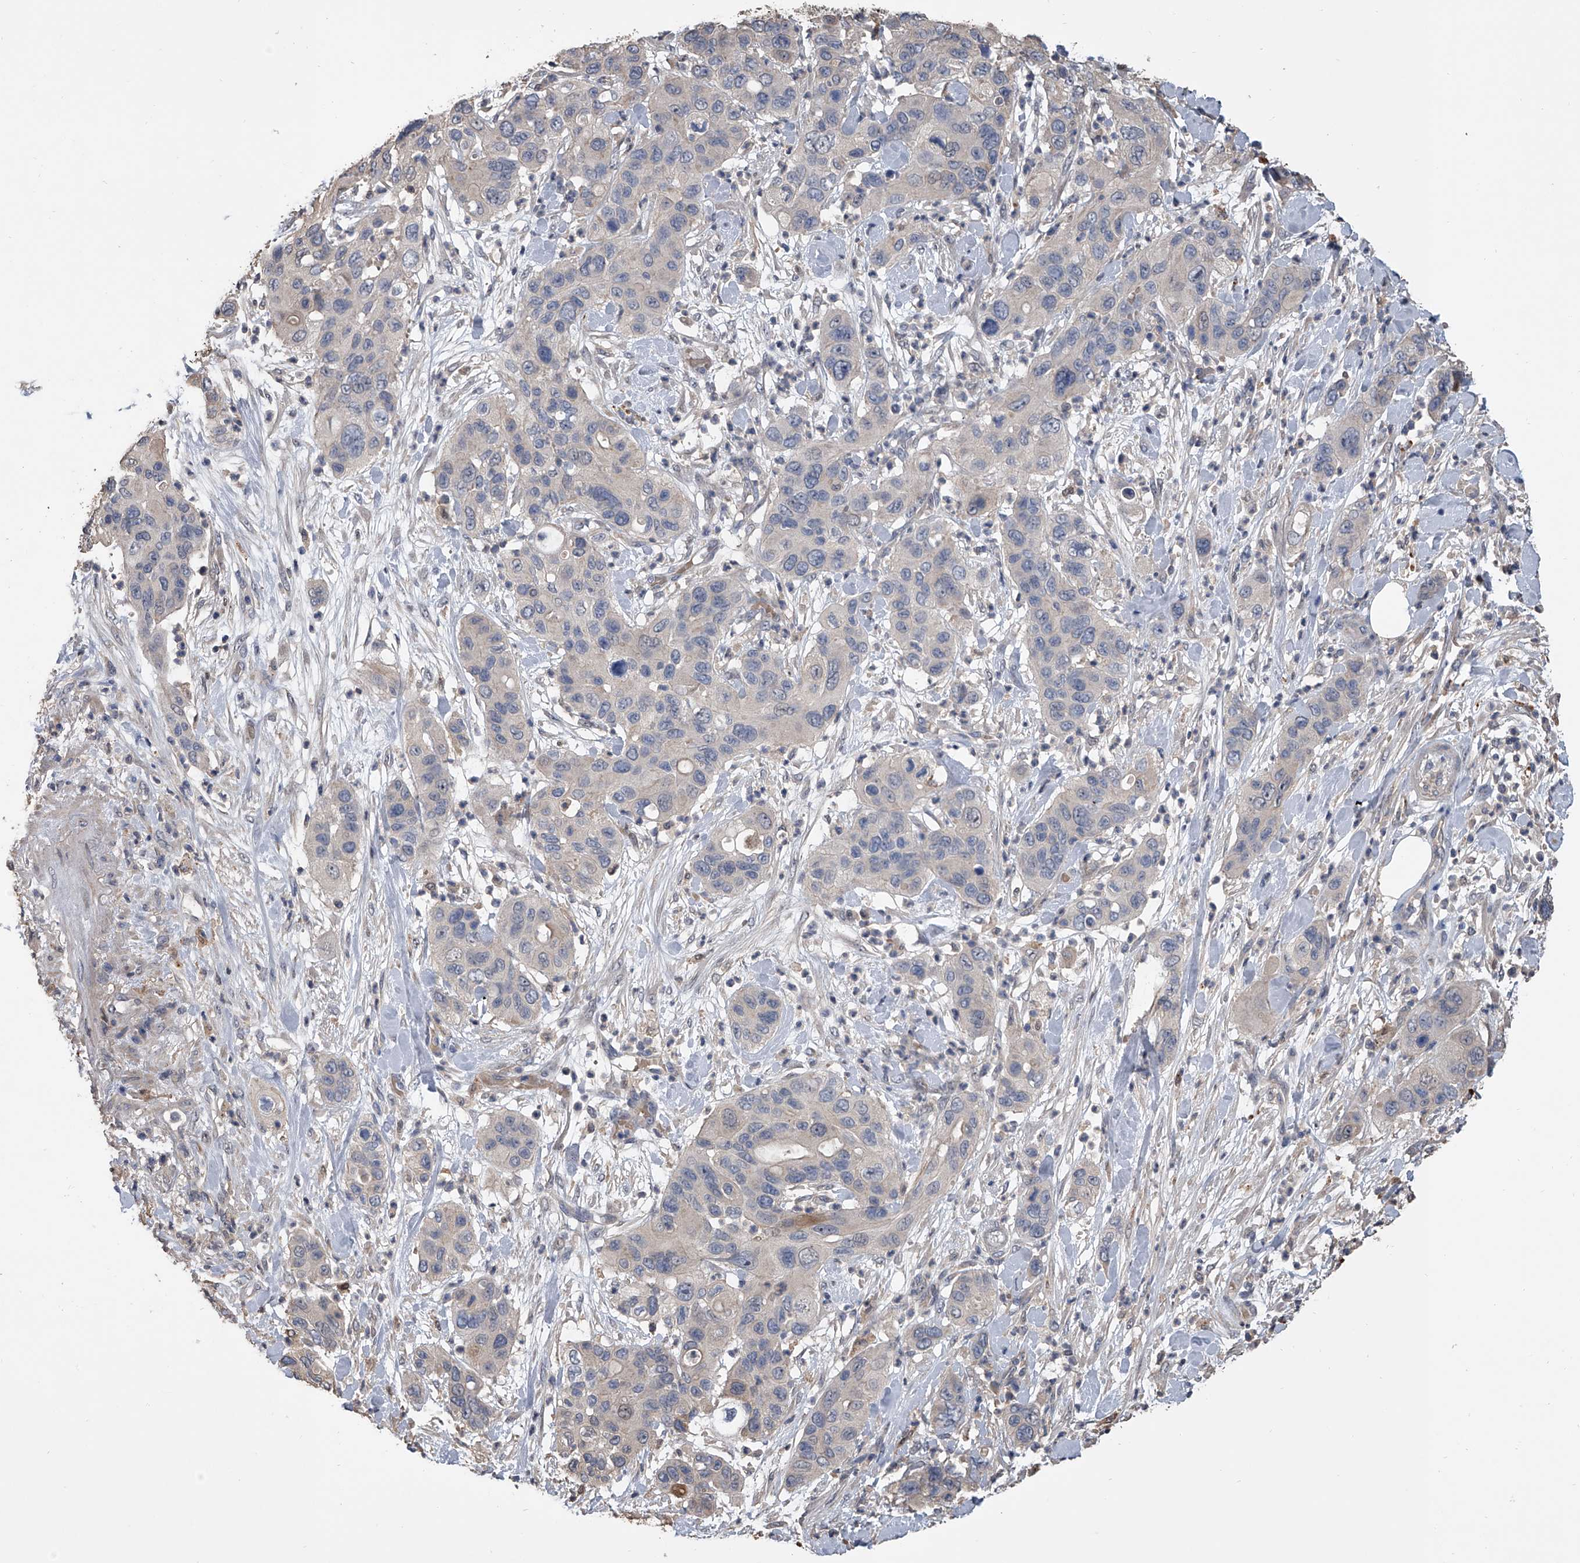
{"staining": {"intensity": "negative", "quantity": "none", "location": "none"}, "tissue": "pancreatic cancer", "cell_type": "Tumor cells", "image_type": "cancer", "snomed": [{"axis": "morphology", "description": "Adenocarcinoma, NOS"}, {"axis": "topography", "description": "Pancreas"}], "caption": "Adenocarcinoma (pancreatic) was stained to show a protein in brown. There is no significant positivity in tumor cells.", "gene": "DOCK9", "patient": {"sex": "female", "age": 71}}